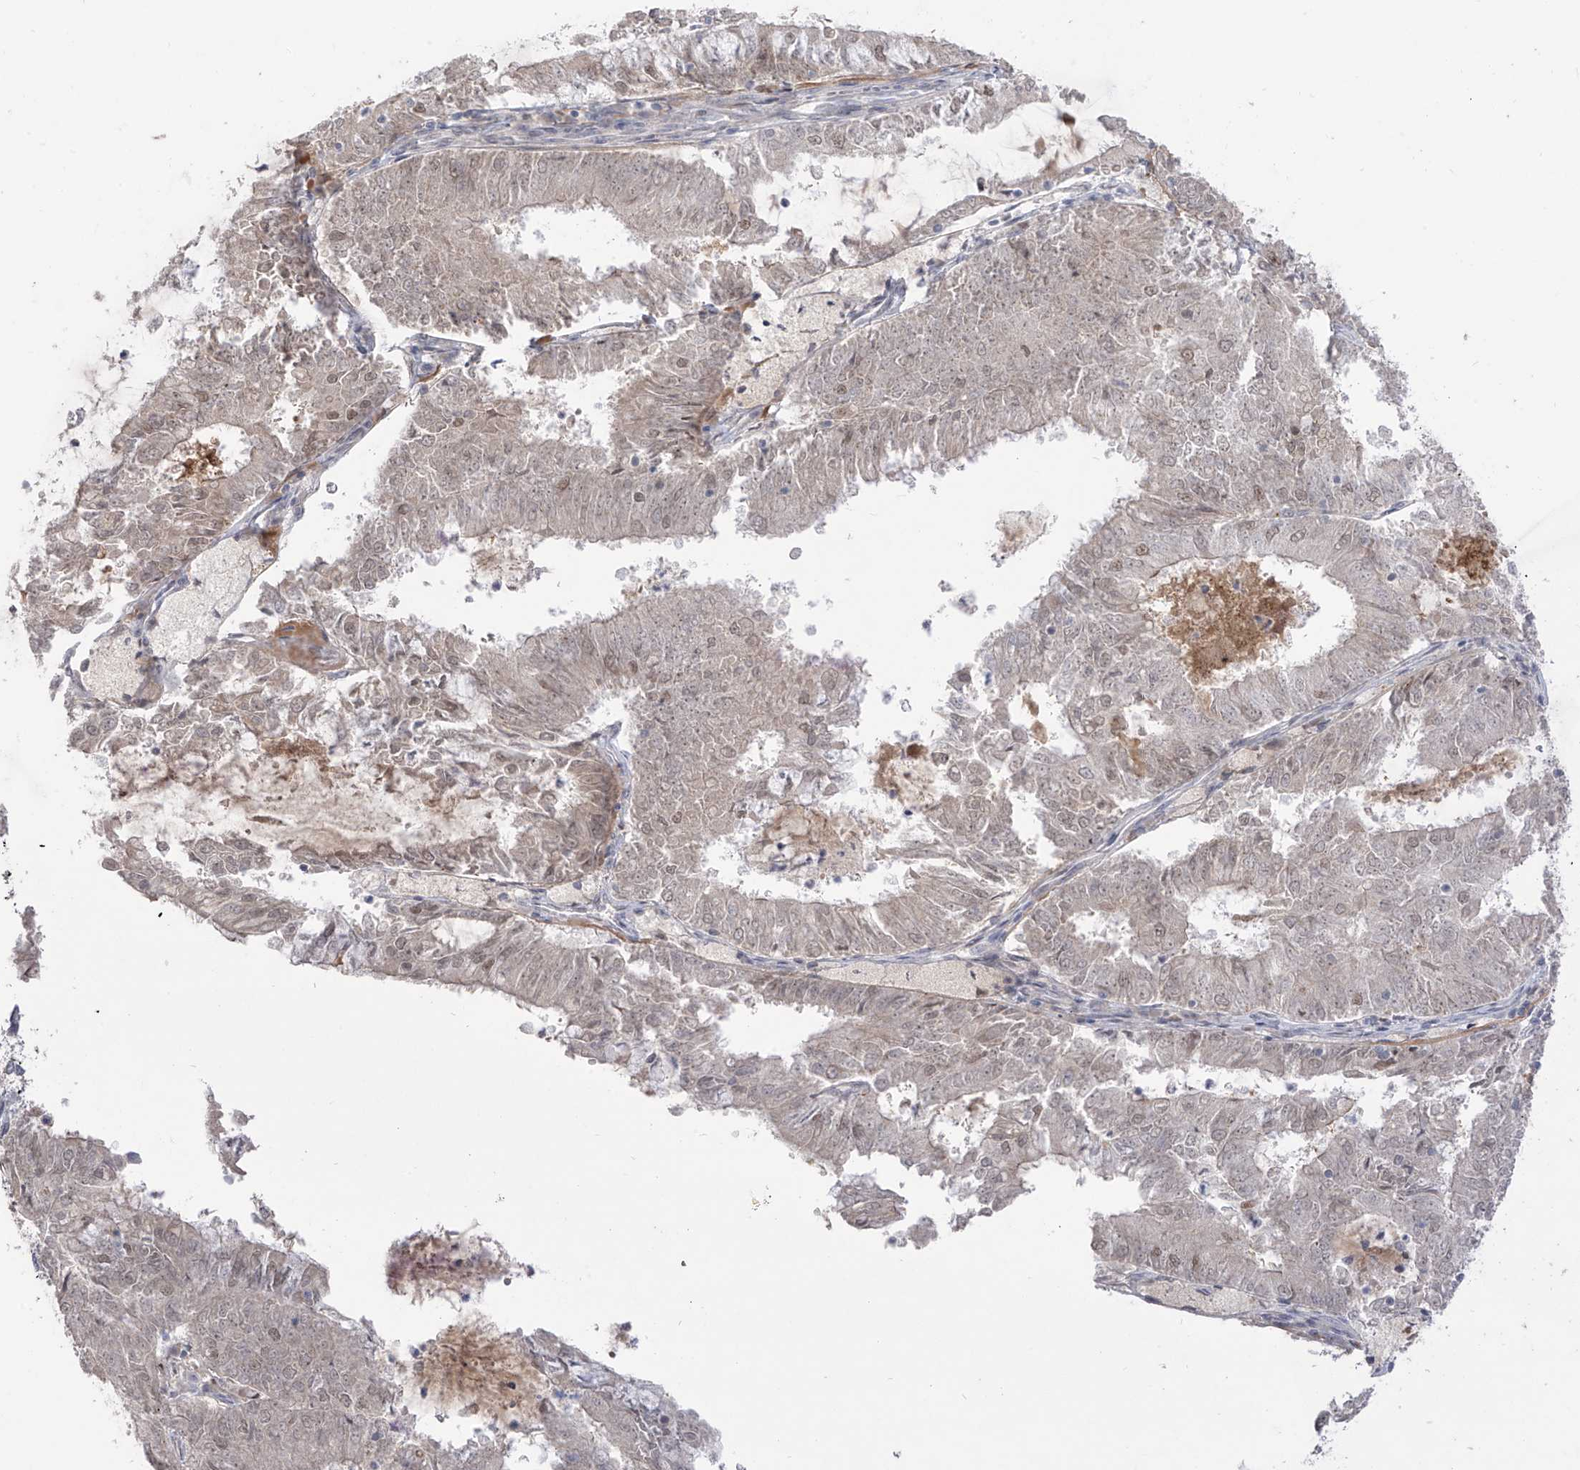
{"staining": {"intensity": "weak", "quantity": ">75%", "location": "nuclear"}, "tissue": "endometrial cancer", "cell_type": "Tumor cells", "image_type": "cancer", "snomed": [{"axis": "morphology", "description": "Adenocarcinoma, NOS"}, {"axis": "topography", "description": "Endometrium"}], "caption": "Immunohistochemistry micrograph of human endometrial cancer stained for a protein (brown), which reveals low levels of weak nuclear positivity in approximately >75% of tumor cells.", "gene": "OGT", "patient": {"sex": "female", "age": 57}}